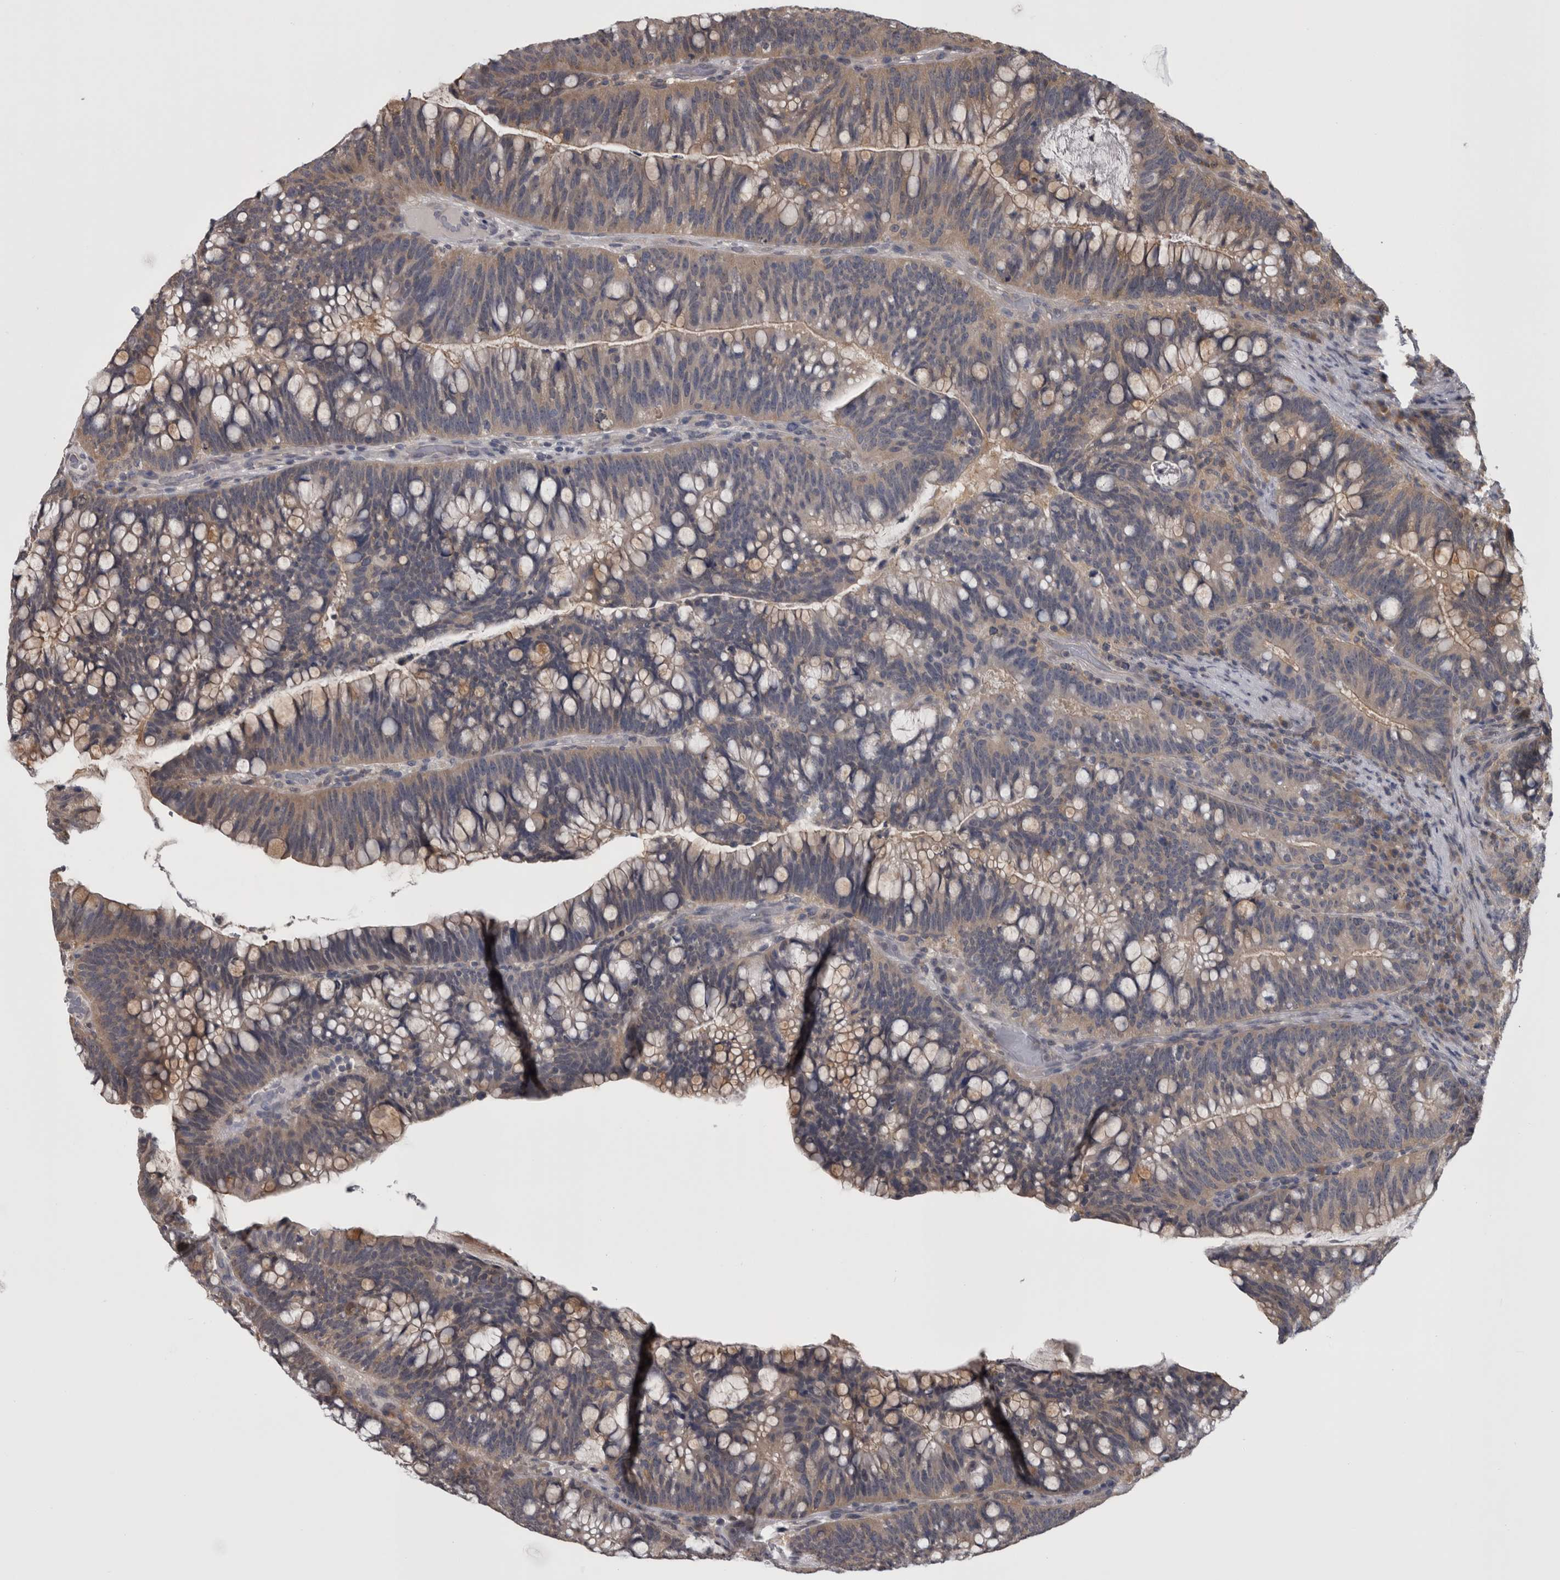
{"staining": {"intensity": "weak", "quantity": ">75%", "location": "cytoplasmic/membranous"}, "tissue": "colorectal cancer", "cell_type": "Tumor cells", "image_type": "cancer", "snomed": [{"axis": "morphology", "description": "Adenocarcinoma, NOS"}, {"axis": "topography", "description": "Colon"}], "caption": "Tumor cells show low levels of weak cytoplasmic/membranous staining in about >75% of cells in human colorectal adenocarcinoma. (DAB = brown stain, brightfield microscopy at high magnification).", "gene": "APRT", "patient": {"sex": "female", "age": 66}}